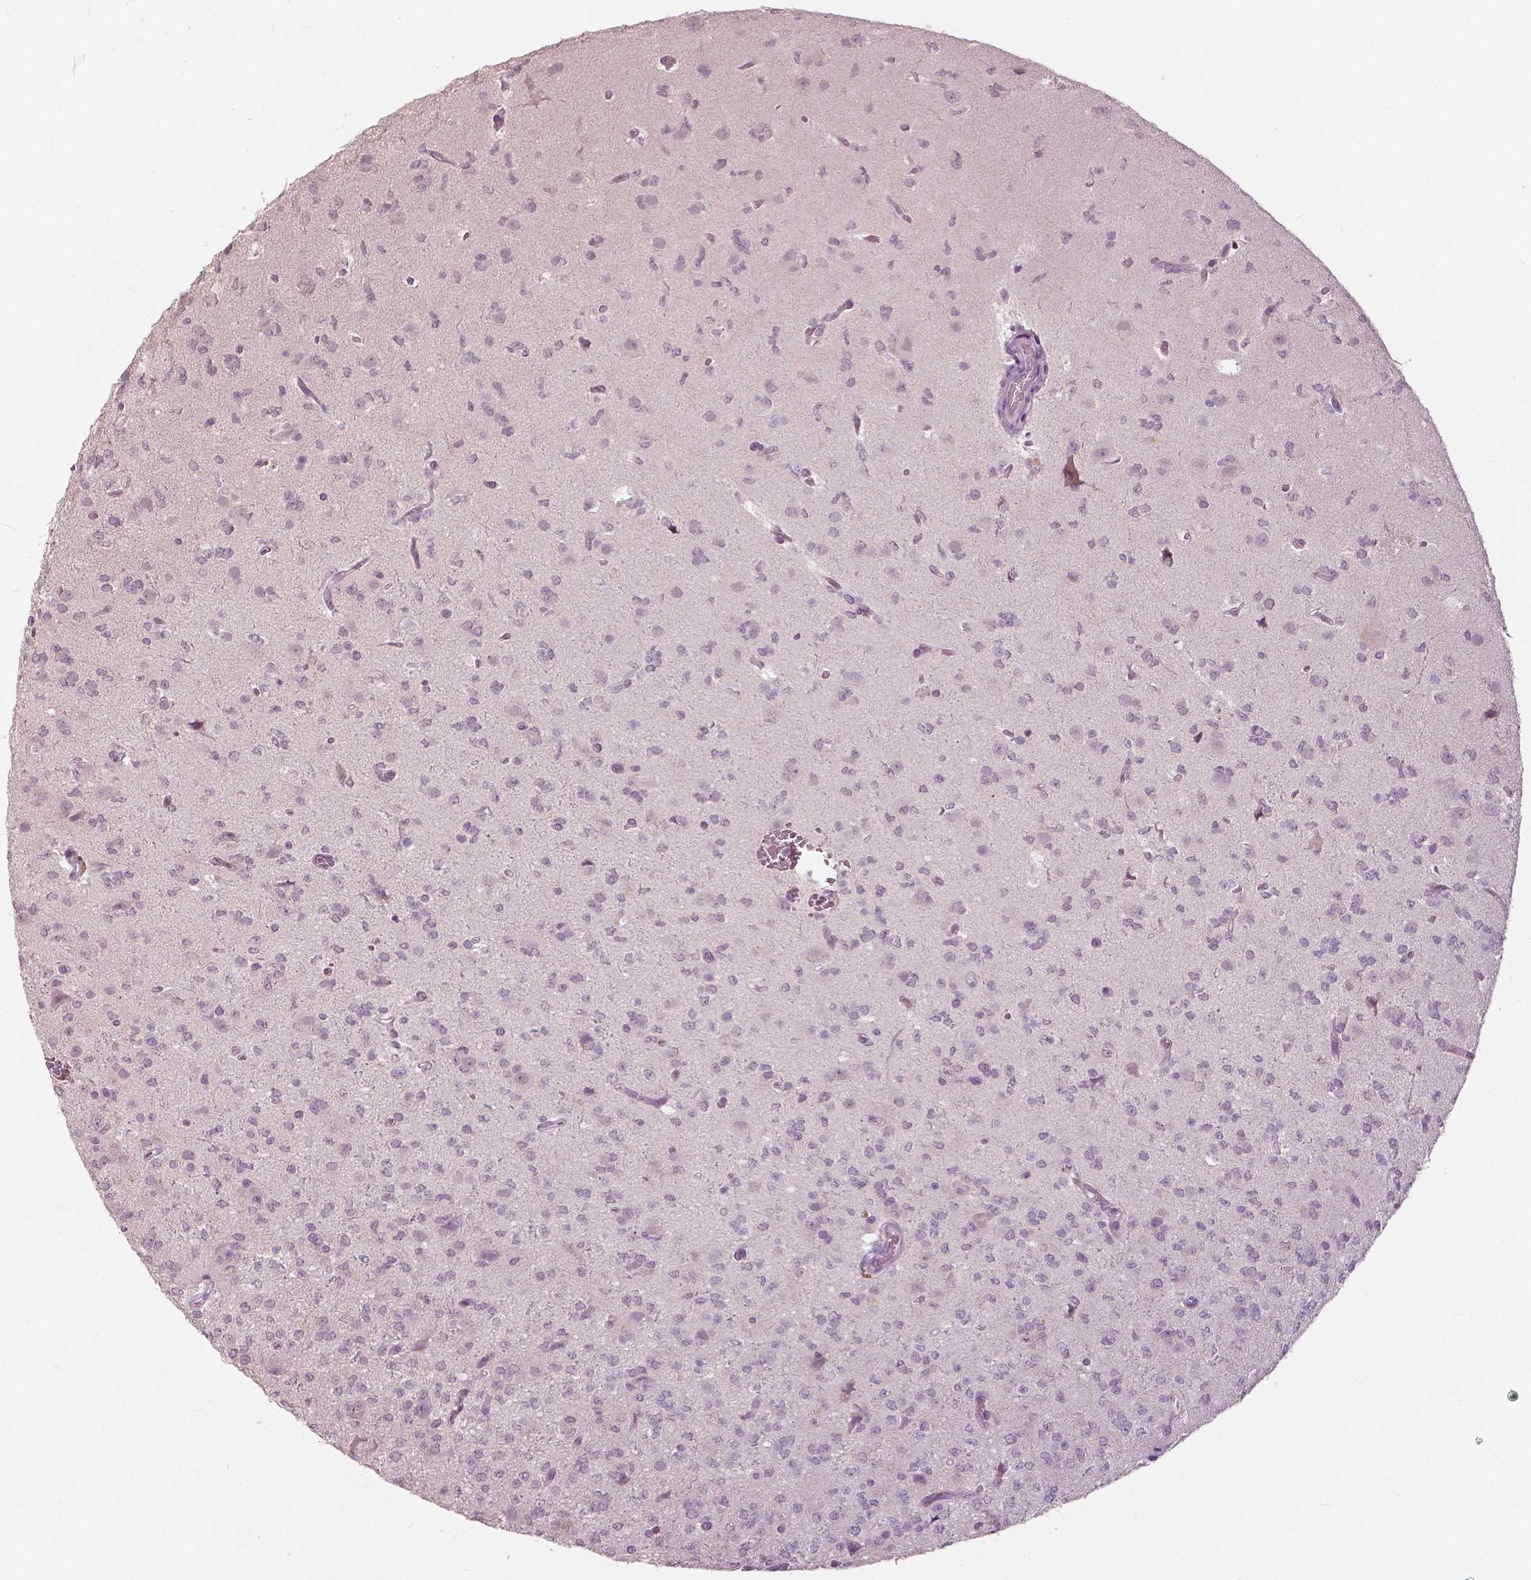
{"staining": {"intensity": "negative", "quantity": "none", "location": "none"}, "tissue": "glioma", "cell_type": "Tumor cells", "image_type": "cancer", "snomed": [{"axis": "morphology", "description": "Glioma, malignant, Low grade"}, {"axis": "topography", "description": "Brain"}], "caption": "High magnification brightfield microscopy of malignant glioma (low-grade) stained with DAB (brown) and counterstained with hematoxylin (blue): tumor cells show no significant expression. Brightfield microscopy of immunohistochemistry (IHC) stained with DAB (3,3'-diaminobenzidine) (brown) and hematoxylin (blue), captured at high magnification.", "gene": "NANOG", "patient": {"sex": "male", "age": 27}}